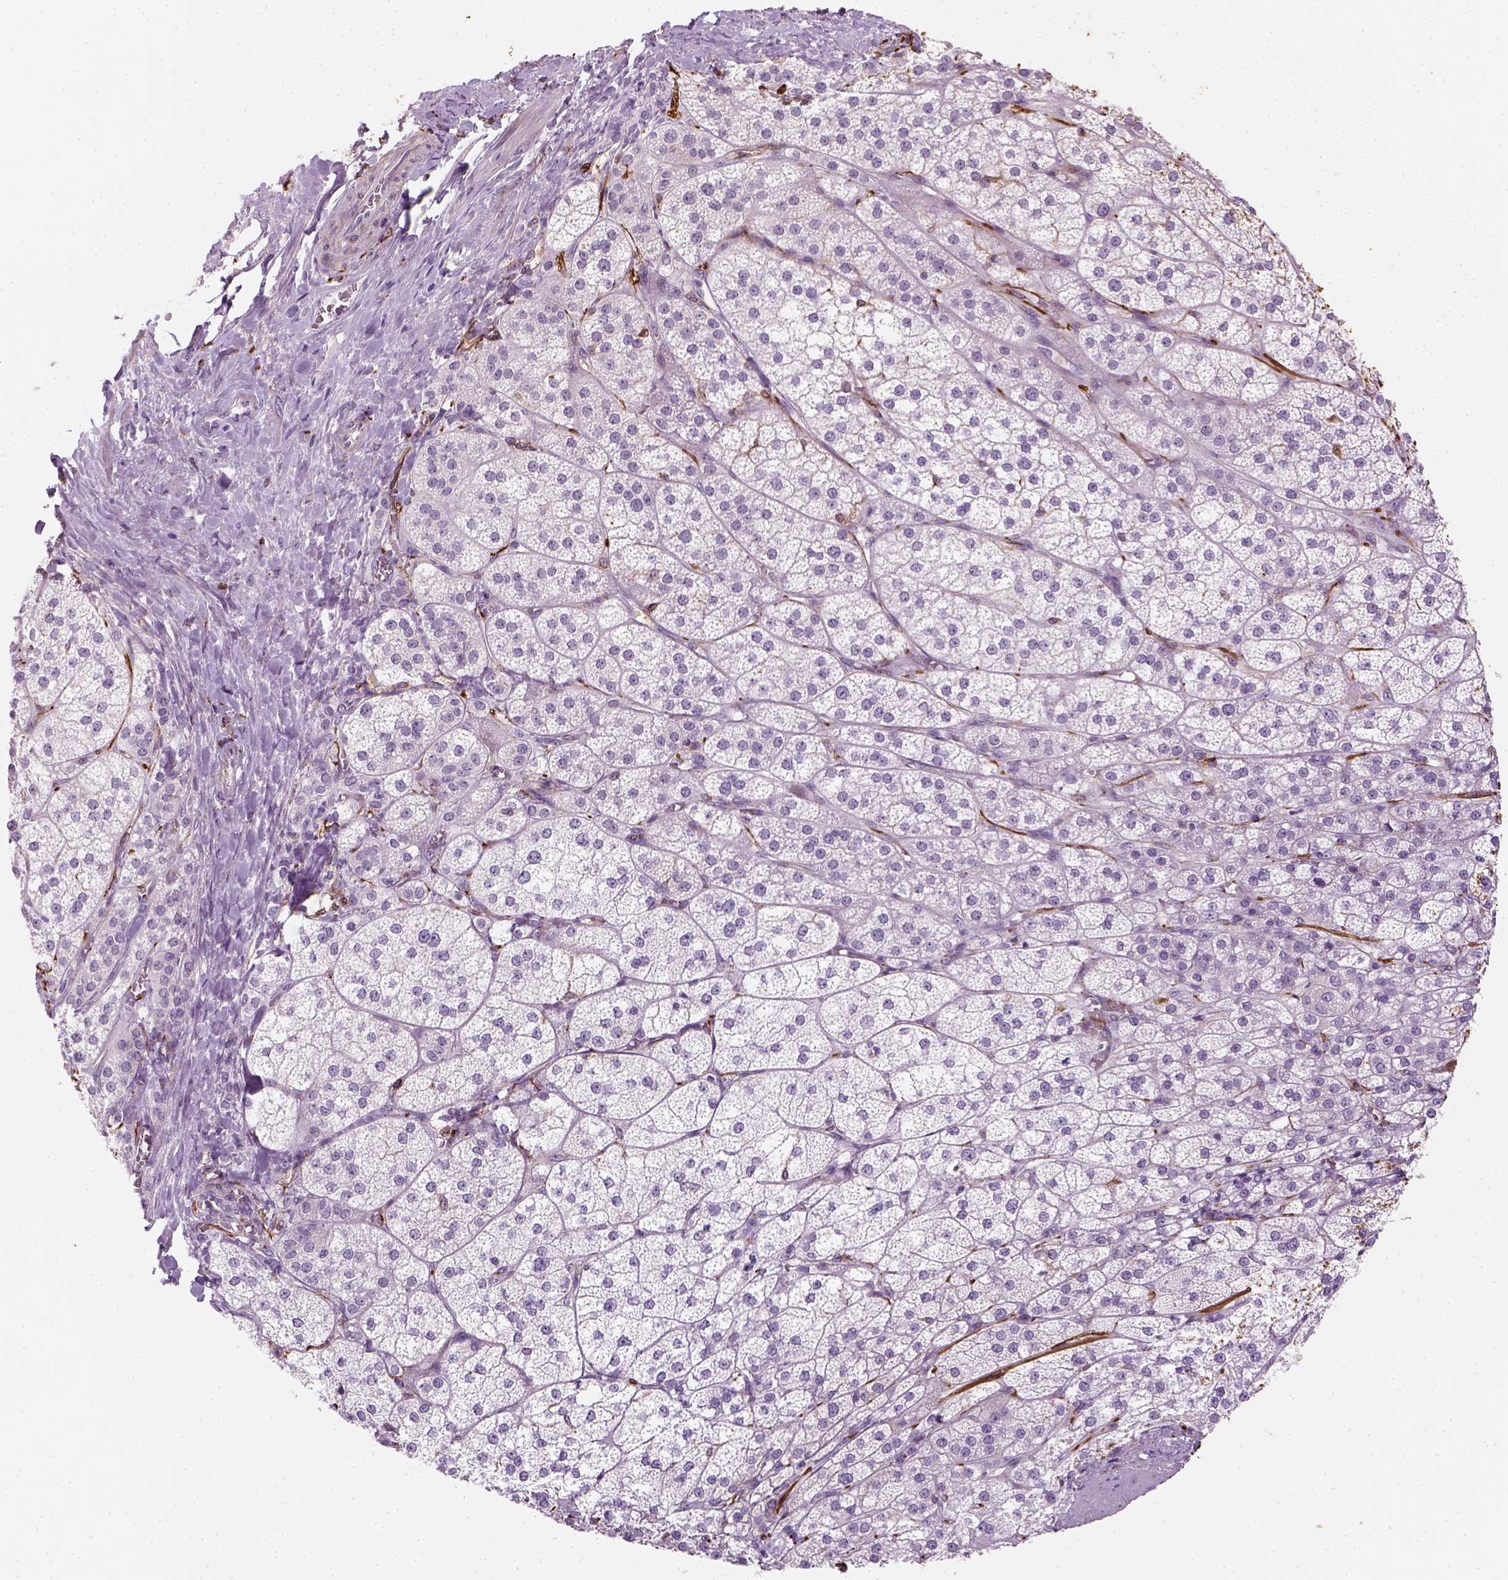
{"staining": {"intensity": "negative", "quantity": "none", "location": "none"}, "tissue": "adrenal gland", "cell_type": "Glandular cells", "image_type": "normal", "snomed": [{"axis": "morphology", "description": "Normal tissue, NOS"}, {"axis": "topography", "description": "Adrenal gland"}], "caption": "A histopathology image of adrenal gland stained for a protein shows no brown staining in glandular cells. (IHC, brightfield microscopy, high magnification).", "gene": "CACNB1", "patient": {"sex": "female", "age": 60}}